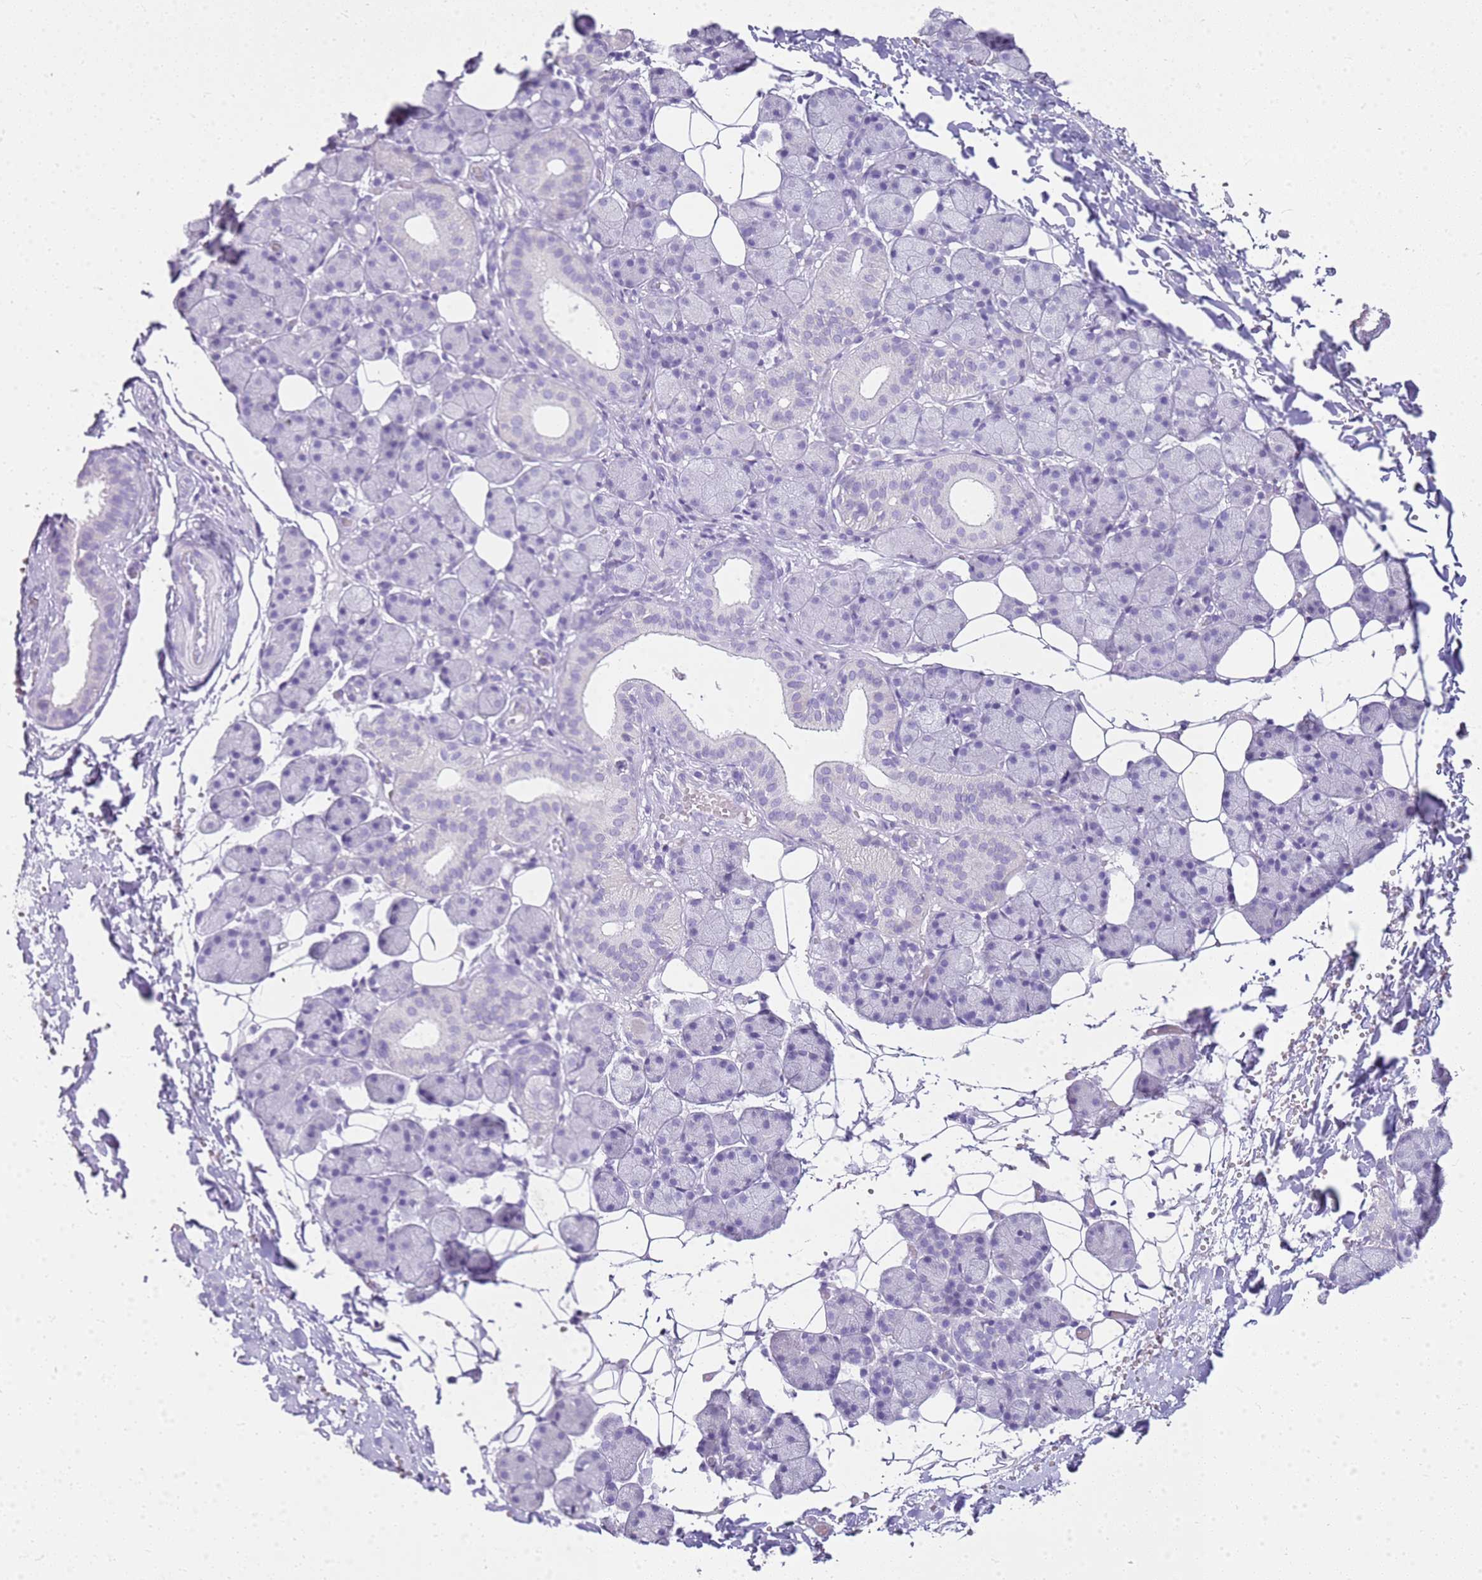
{"staining": {"intensity": "negative", "quantity": "none", "location": "none"}, "tissue": "salivary gland", "cell_type": "Glandular cells", "image_type": "normal", "snomed": [{"axis": "morphology", "description": "Normal tissue, NOS"}, {"axis": "topography", "description": "Salivary gland"}], "caption": "Protein analysis of benign salivary gland shows no significant positivity in glandular cells. (Brightfield microscopy of DAB immunohistochemistry (IHC) at high magnification).", "gene": "CA8", "patient": {"sex": "female", "age": 33}}